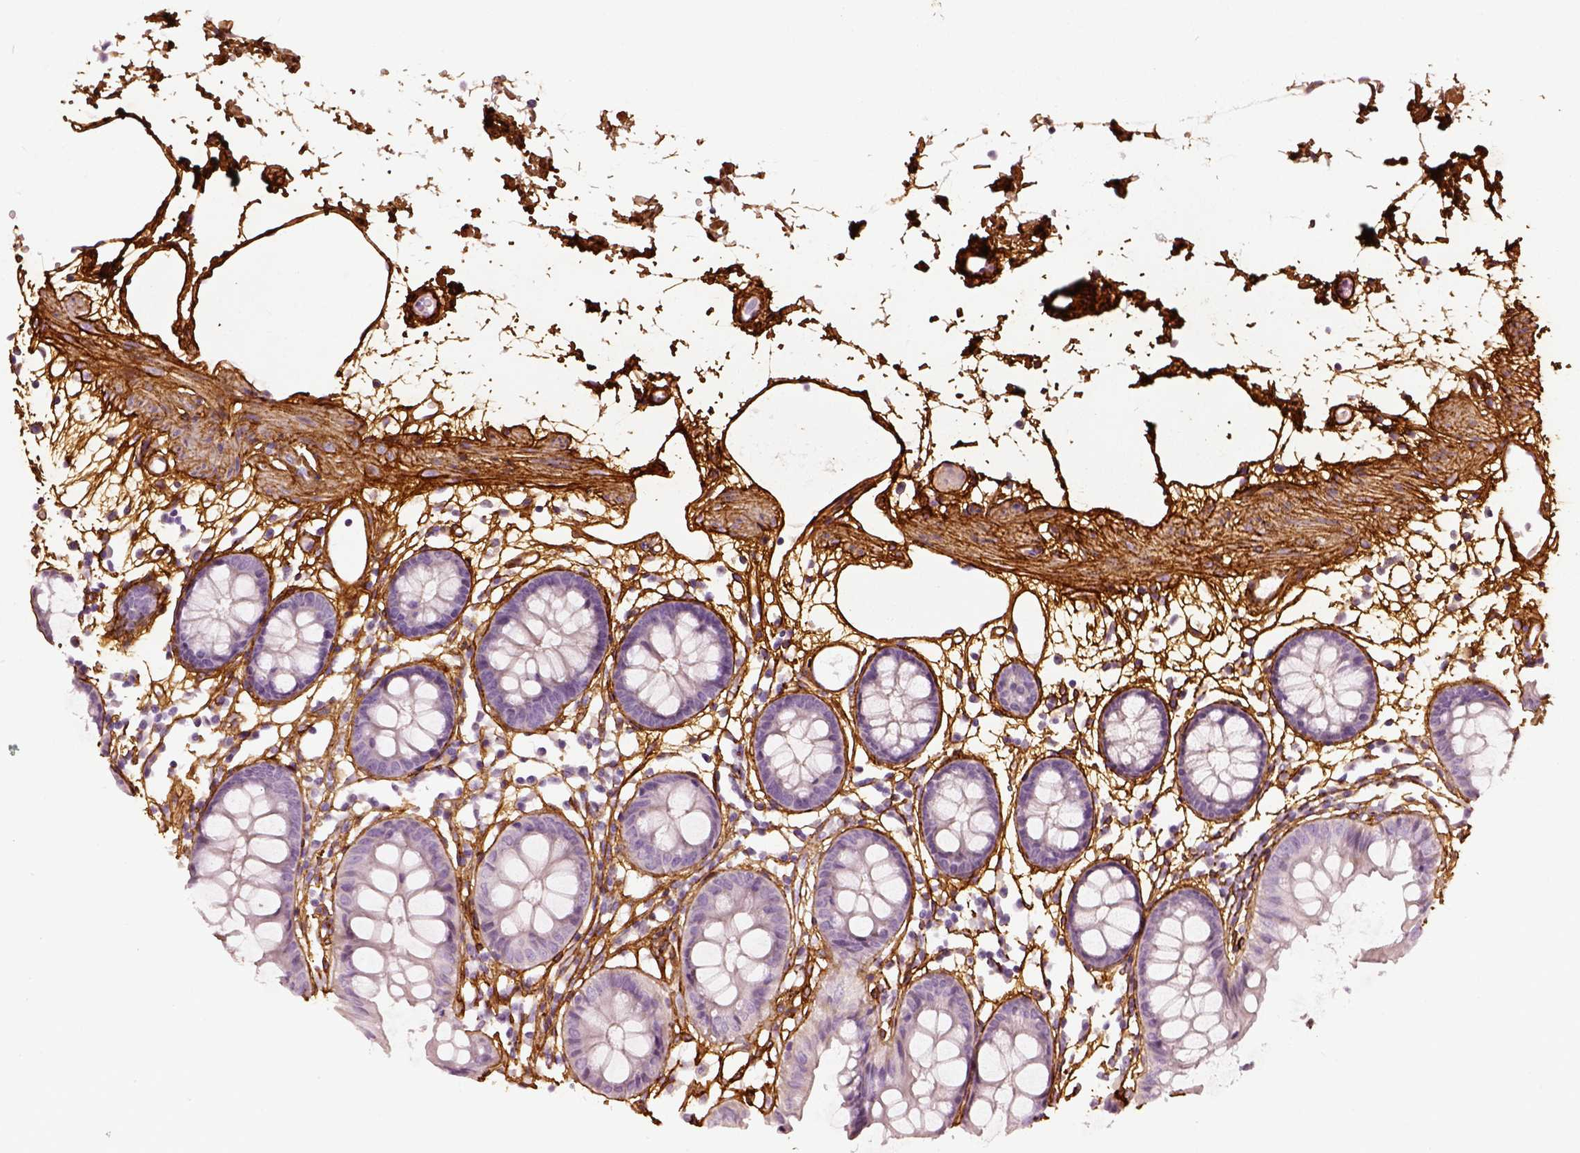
{"staining": {"intensity": "negative", "quantity": "none", "location": "none"}, "tissue": "colon", "cell_type": "Endothelial cells", "image_type": "normal", "snomed": [{"axis": "morphology", "description": "Normal tissue, NOS"}, {"axis": "topography", "description": "Colon"}], "caption": "Immunohistochemistry (IHC) of unremarkable colon shows no staining in endothelial cells. The staining was performed using DAB (3,3'-diaminobenzidine) to visualize the protein expression in brown, while the nuclei were stained in blue with hematoxylin (Magnification: 20x).", "gene": "COL6A2", "patient": {"sex": "female", "age": 84}}